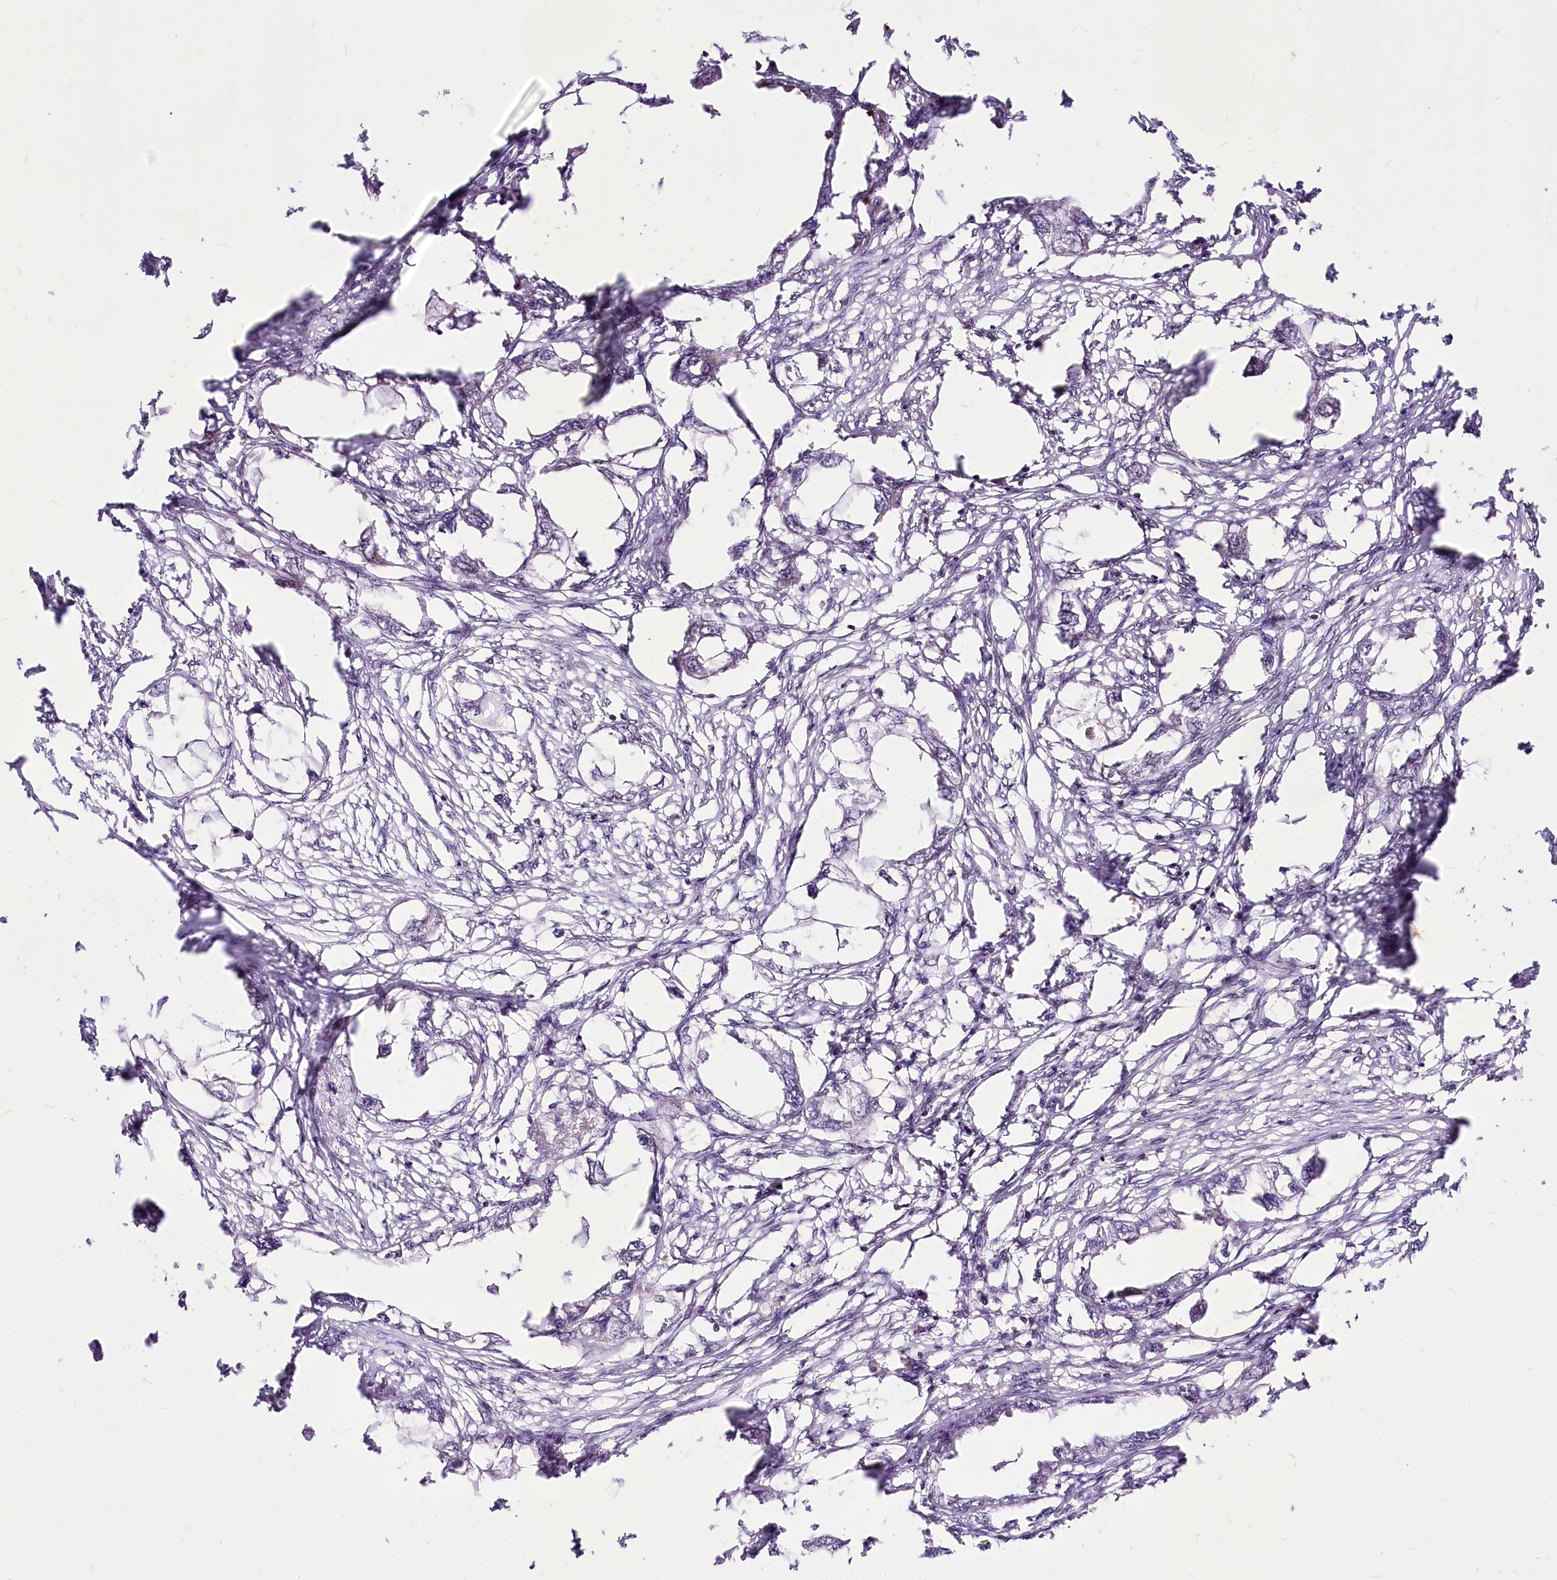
{"staining": {"intensity": "negative", "quantity": "none", "location": "none"}, "tissue": "endometrial cancer", "cell_type": "Tumor cells", "image_type": "cancer", "snomed": [{"axis": "morphology", "description": "Adenocarcinoma, NOS"}, {"axis": "morphology", "description": "Adenocarcinoma, metastatic, NOS"}, {"axis": "topography", "description": "Adipose tissue"}, {"axis": "topography", "description": "Endometrium"}], "caption": "Immunohistochemistry (IHC) of human endometrial cancer demonstrates no expression in tumor cells. (Stains: DAB immunohistochemistry (IHC) with hematoxylin counter stain, Microscopy: brightfield microscopy at high magnification).", "gene": "POLA2", "patient": {"sex": "female", "age": 67}}